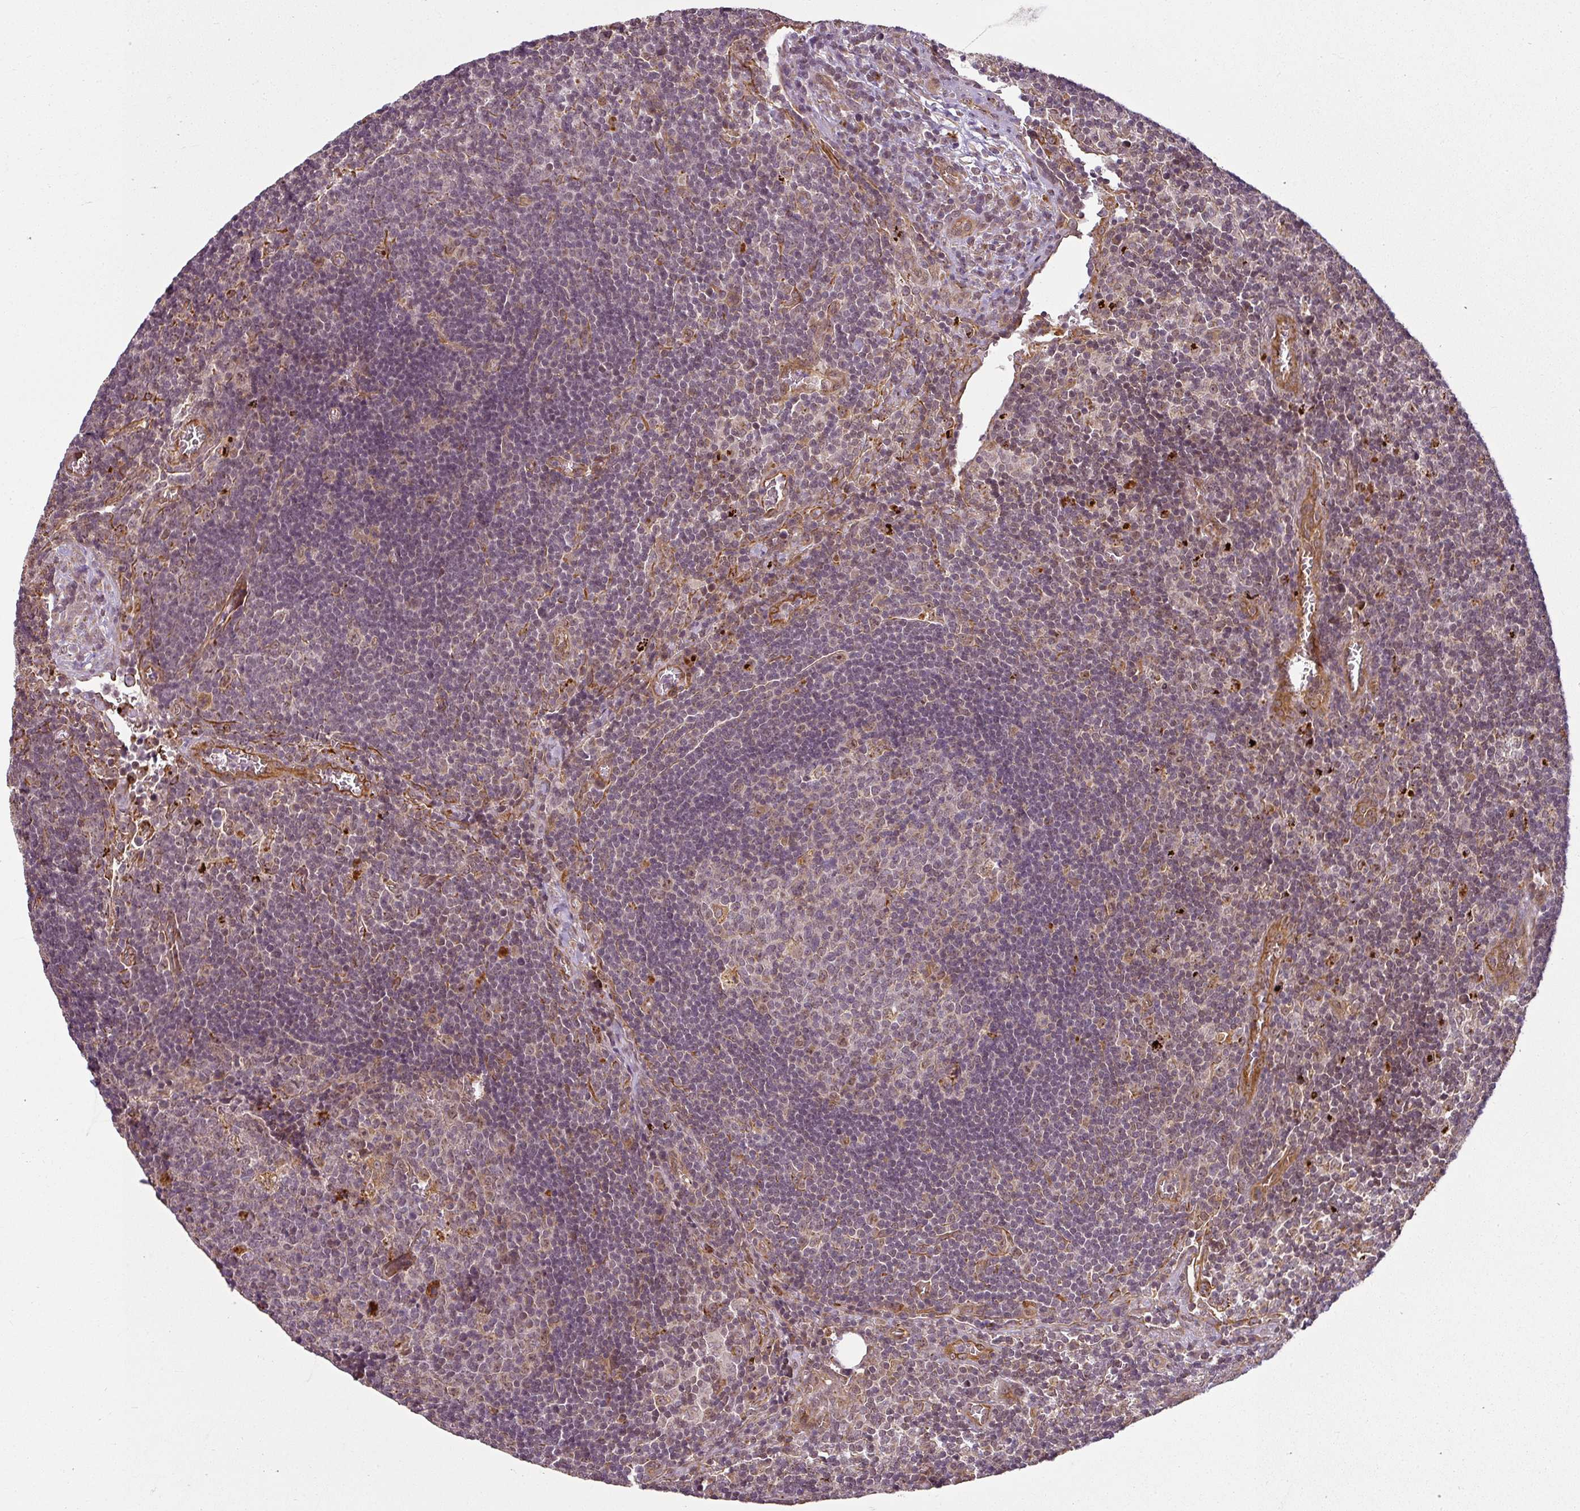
{"staining": {"intensity": "moderate", "quantity": "<25%", "location": "cytoplasmic/membranous"}, "tissue": "lymph node", "cell_type": "Germinal center cells", "image_type": "normal", "snomed": [{"axis": "morphology", "description": "Normal tissue, NOS"}, {"axis": "topography", "description": "Lymph node"}], "caption": "Immunohistochemistry photomicrograph of benign lymph node stained for a protein (brown), which demonstrates low levels of moderate cytoplasmic/membranous expression in approximately <25% of germinal center cells.", "gene": "DIMT1", "patient": {"sex": "male", "age": 50}}